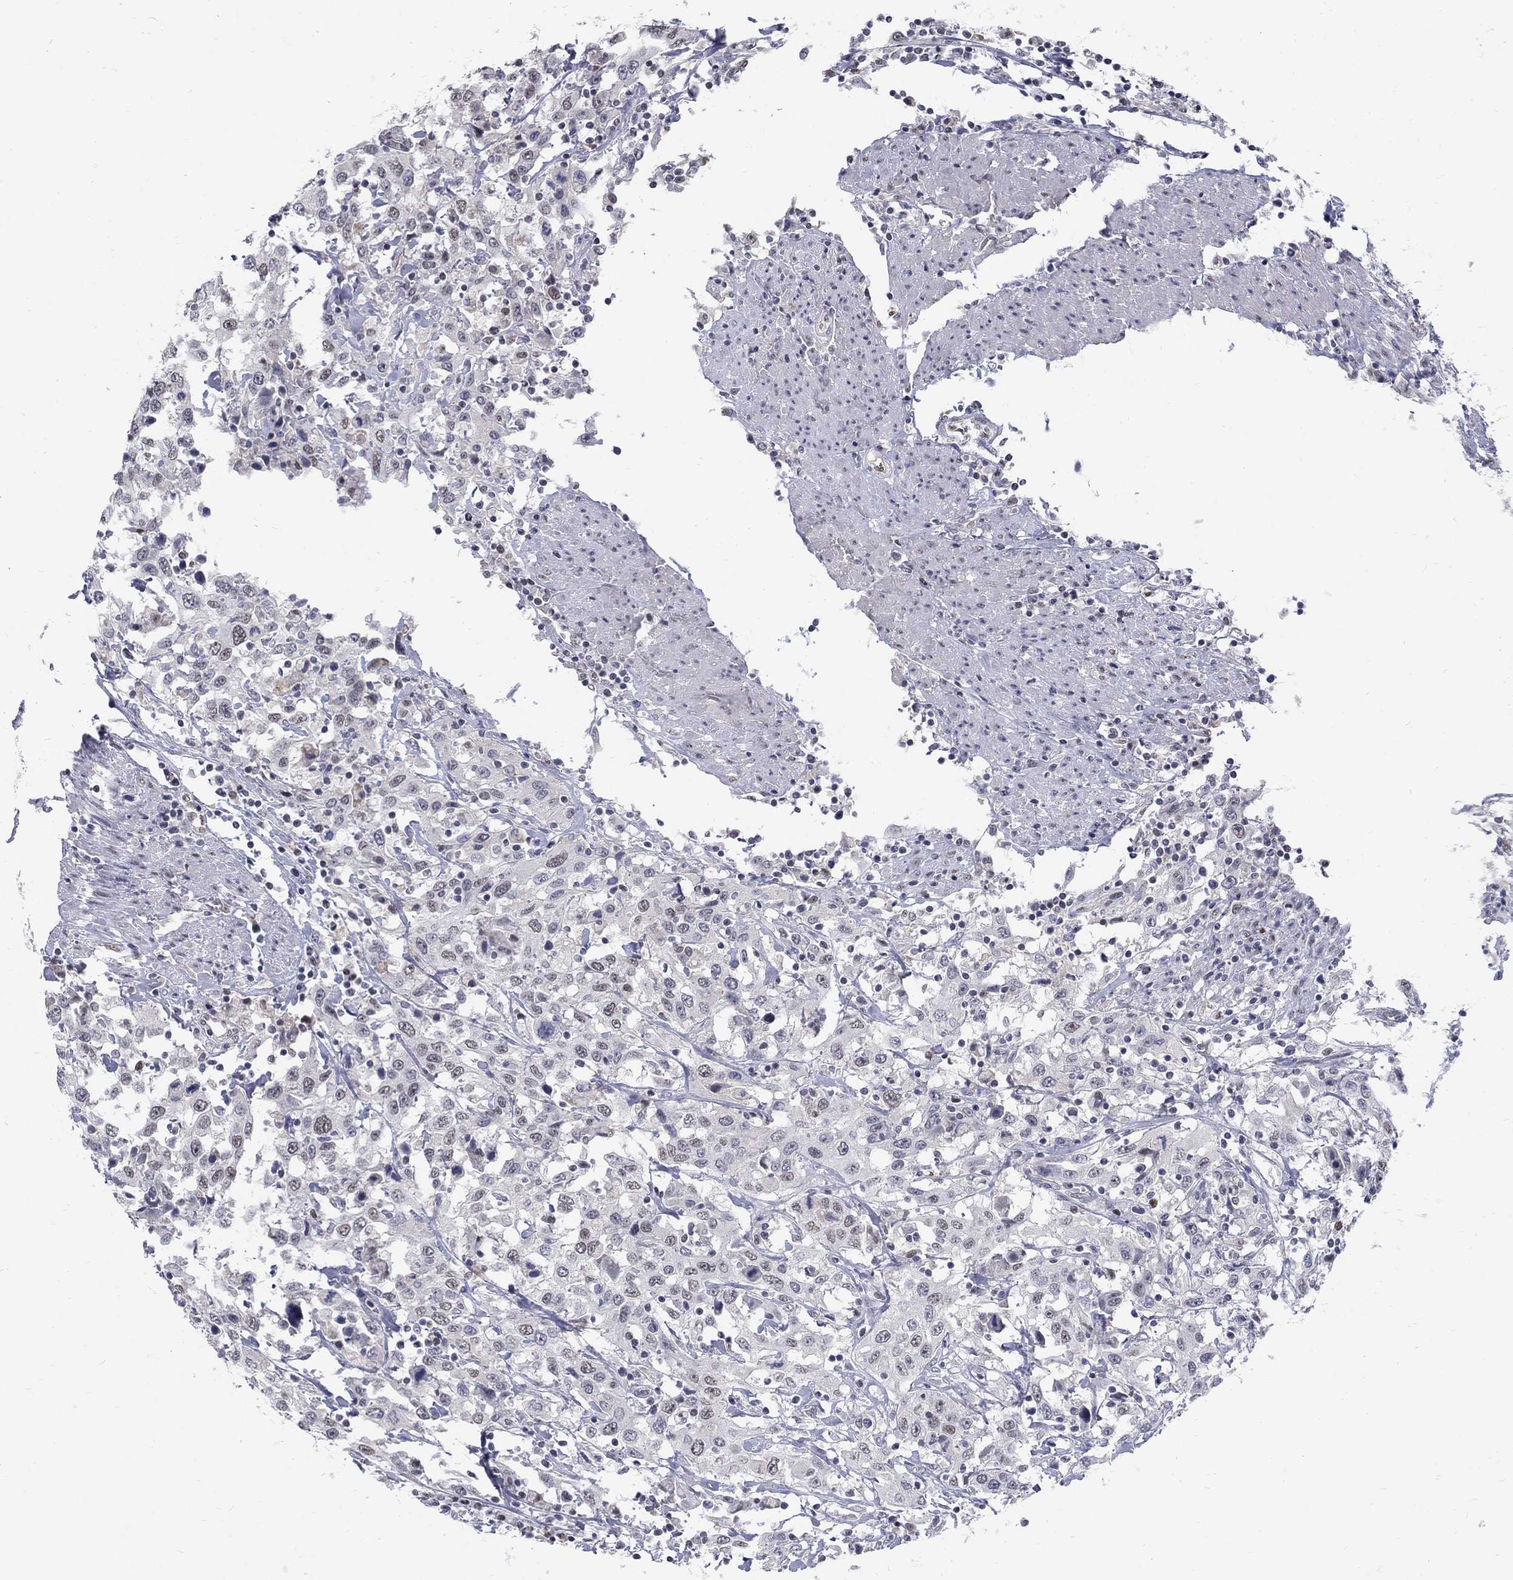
{"staining": {"intensity": "negative", "quantity": "none", "location": "none"}, "tissue": "urothelial cancer", "cell_type": "Tumor cells", "image_type": "cancer", "snomed": [{"axis": "morphology", "description": "Urothelial carcinoma, High grade"}, {"axis": "topography", "description": "Urinary bladder"}], "caption": "Histopathology image shows no protein expression in tumor cells of urothelial cancer tissue. (DAB (3,3'-diaminobenzidine) immunohistochemistry, high magnification).", "gene": "GCFC2", "patient": {"sex": "male", "age": 61}}